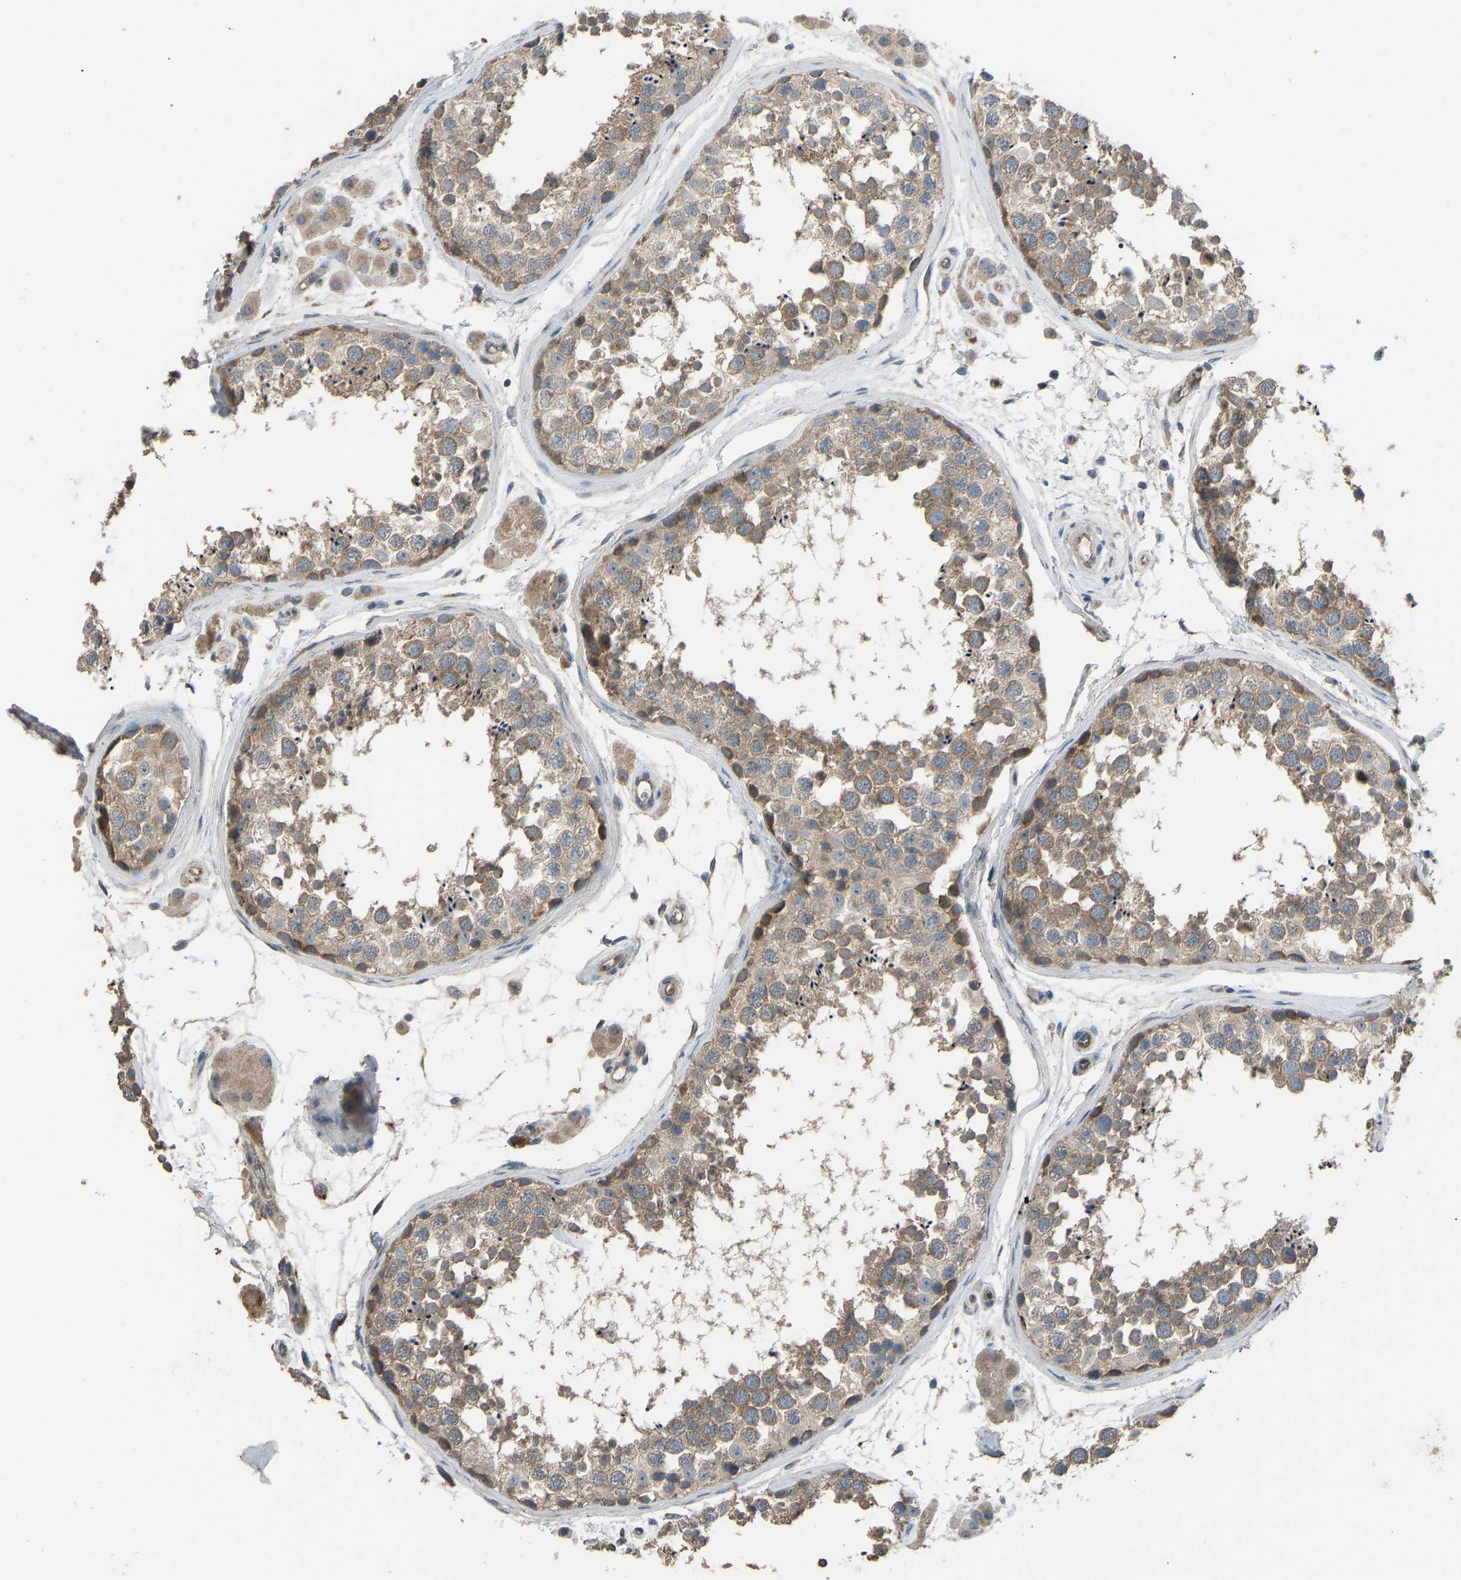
{"staining": {"intensity": "moderate", "quantity": ">75%", "location": "cytoplasmic/membranous"}, "tissue": "testis", "cell_type": "Cells in seminiferous ducts", "image_type": "normal", "snomed": [{"axis": "morphology", "description": "Normal tissue, NOS"}, {"axis": "topography", "description": "Testis"}], "caption": "An image showing moderate cytoplasmic/membranous staining in approximately >75% of cells in seminiferous ducts in unremarkable testis, as visualized by brown immunohistochemical staining.", "gene": "SLC43A1", "patient": {"sex": "male", "age": 56}}